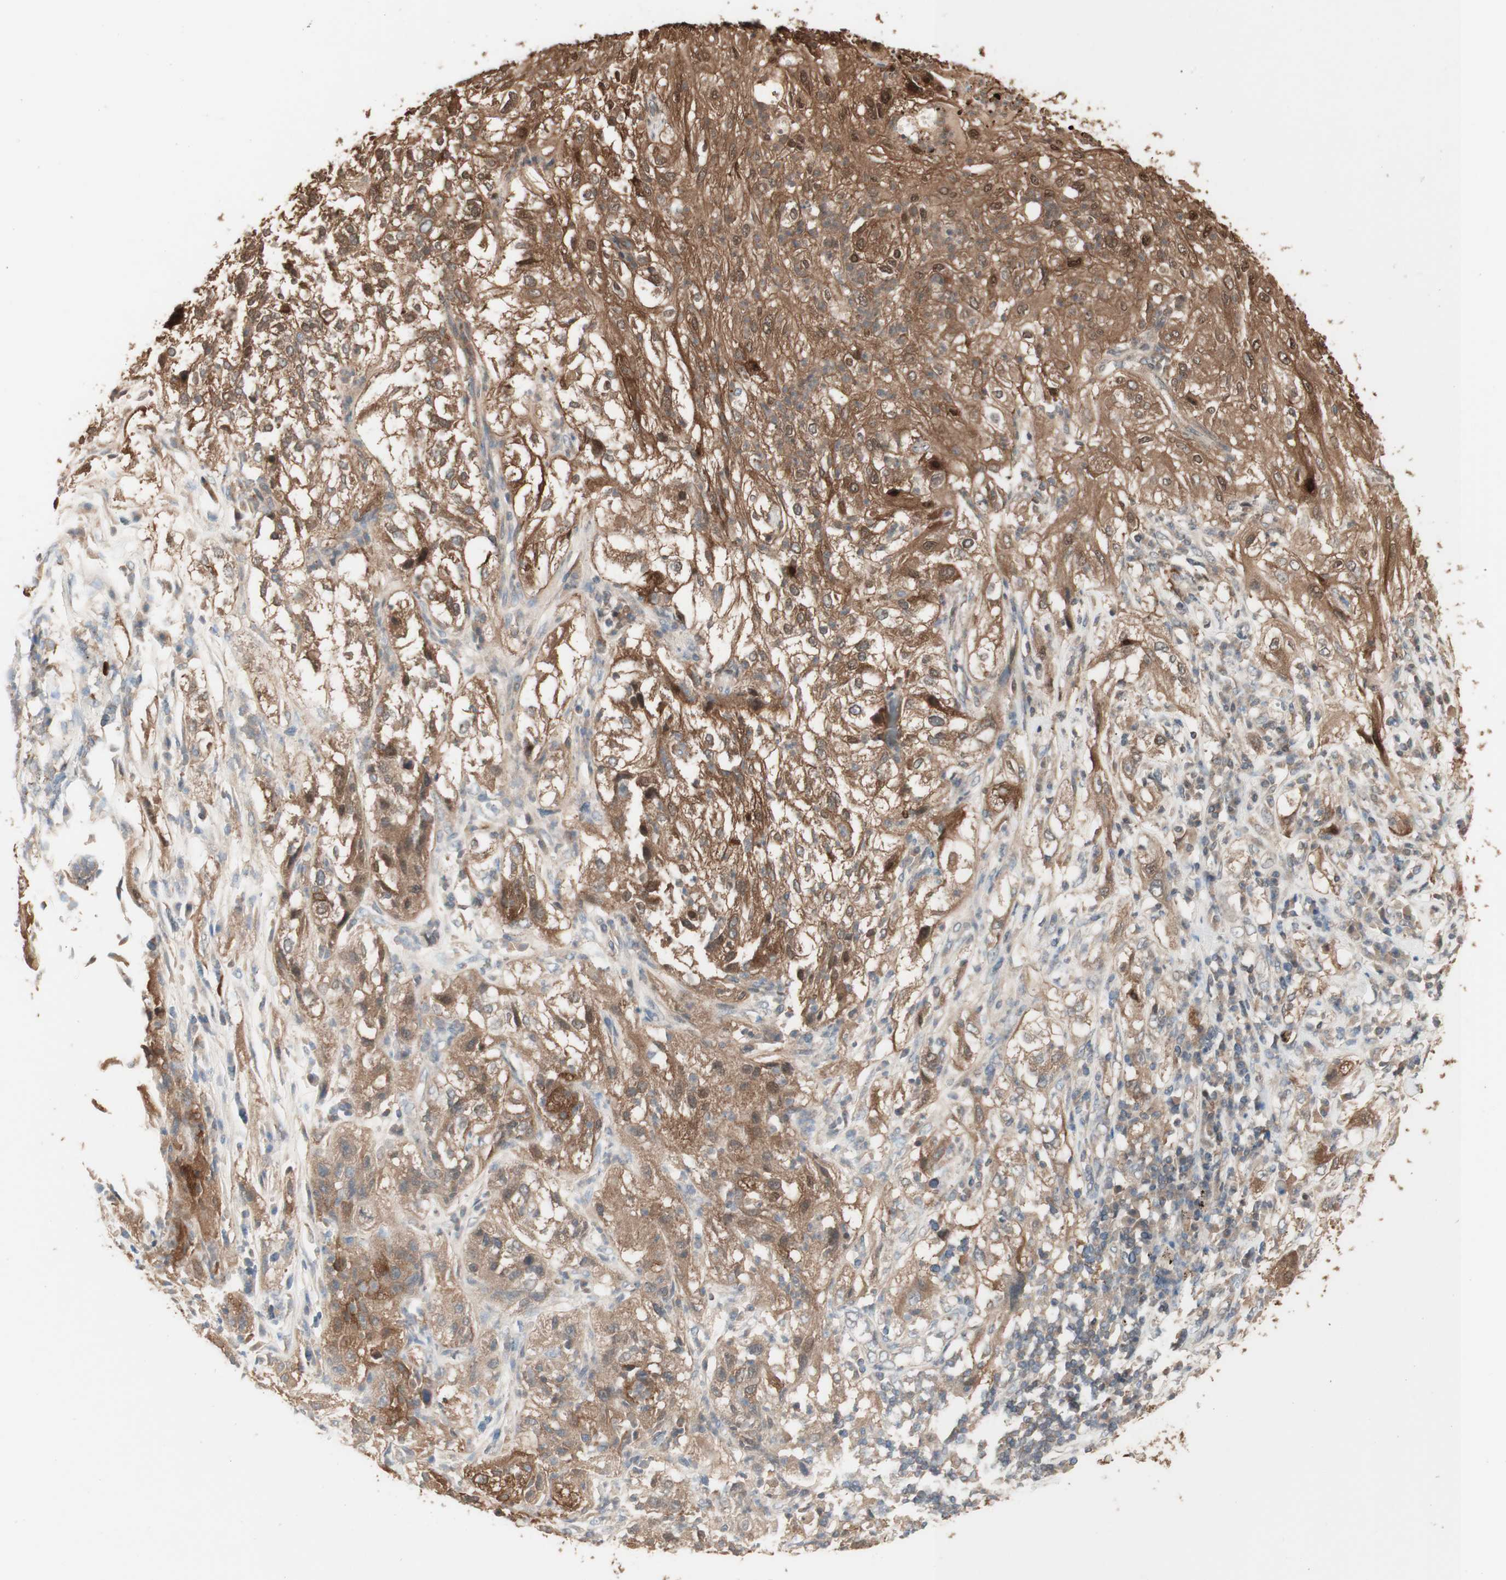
{"staining": {"intensity": "moderate", "quantity": ">75%", "location": "cytoplasmic/membranous,nuclear"}, "tissue": "lung cancer", "cell_type": "Tumor cells", "image_type": "cancer", "snomed": [{"axis": "morphology", "description": "Inflammation, NOS"}, {"axis": "morphology", "description": "Squamous cell carcinoma, NOS"}, {"axis": "topography", "description": "Lymph node"}, {"axis": "topography", "description": "Soft tissue"}, {"axis": "topography", "description": "Lung"}], "caption": "An image of human lung squamous cell carcinoma stained for a protein displays moderate cytoplasmic/membranous and nuclear brown staining in tumor cells.", "gene": "YWHAB", "patient": {"sex": "male", "age": 66}}